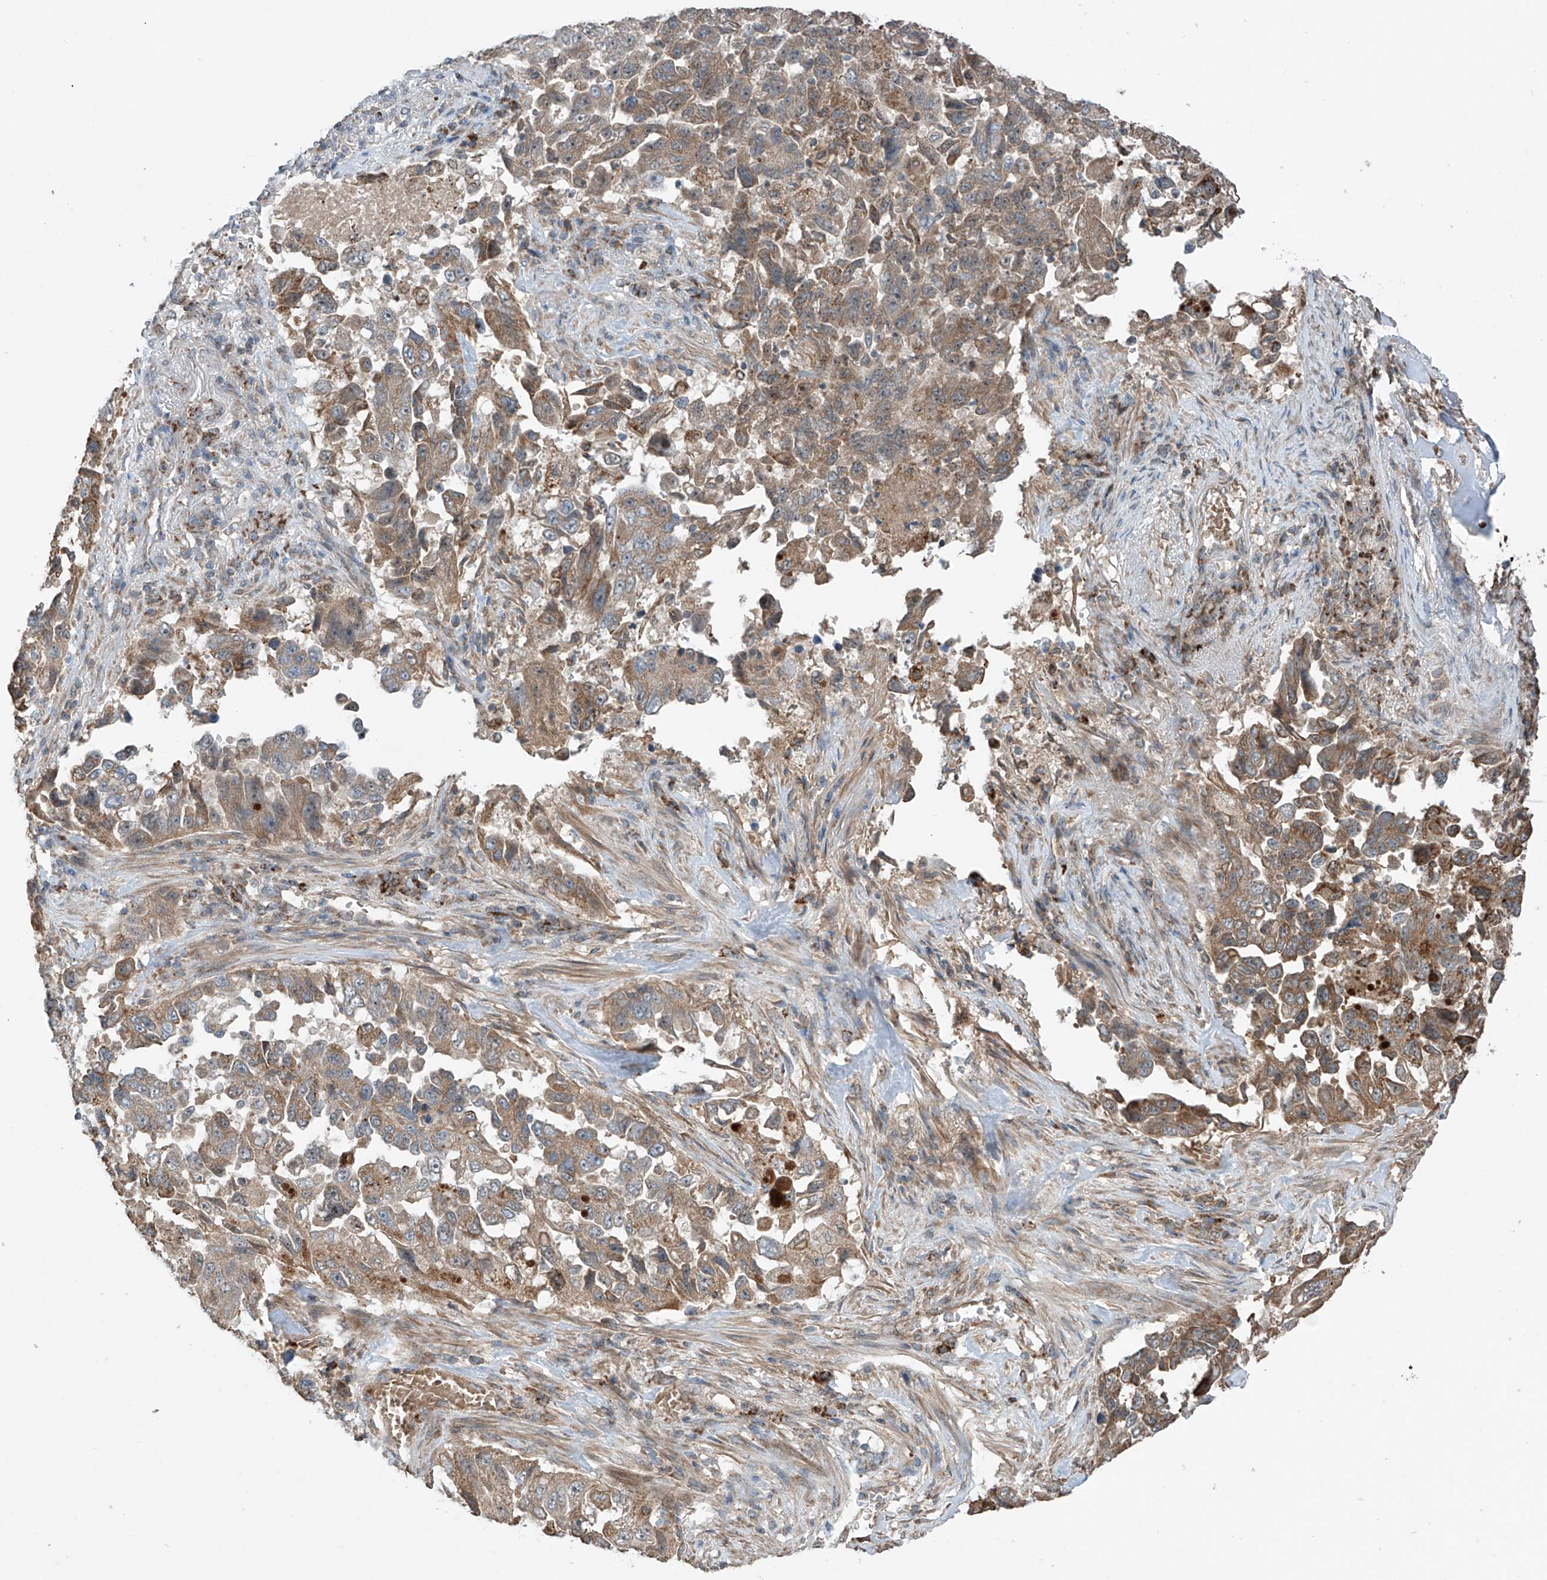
{"staining": {"intensity": "weak", "quantity": ">75%", "location": "cytoplasmic/membranous"}, "tissue": "lung cancer", "cell_type": "Tumor cells", "image_type": "cancer", "snomed": [{"axis": "morphology", "description": "Adenocarcinoma, NOS"}, {"axis": "topography", "description": "Lung"}], "caption": "This is an image of immunohistochemistry (IHC) staining of lung adenocarcinoma, which shows weak staining in the cytoplasmic/membranous of tumor cells.", "gene": "SAMD3", "patient": {"sex": "female", "age": 51}}